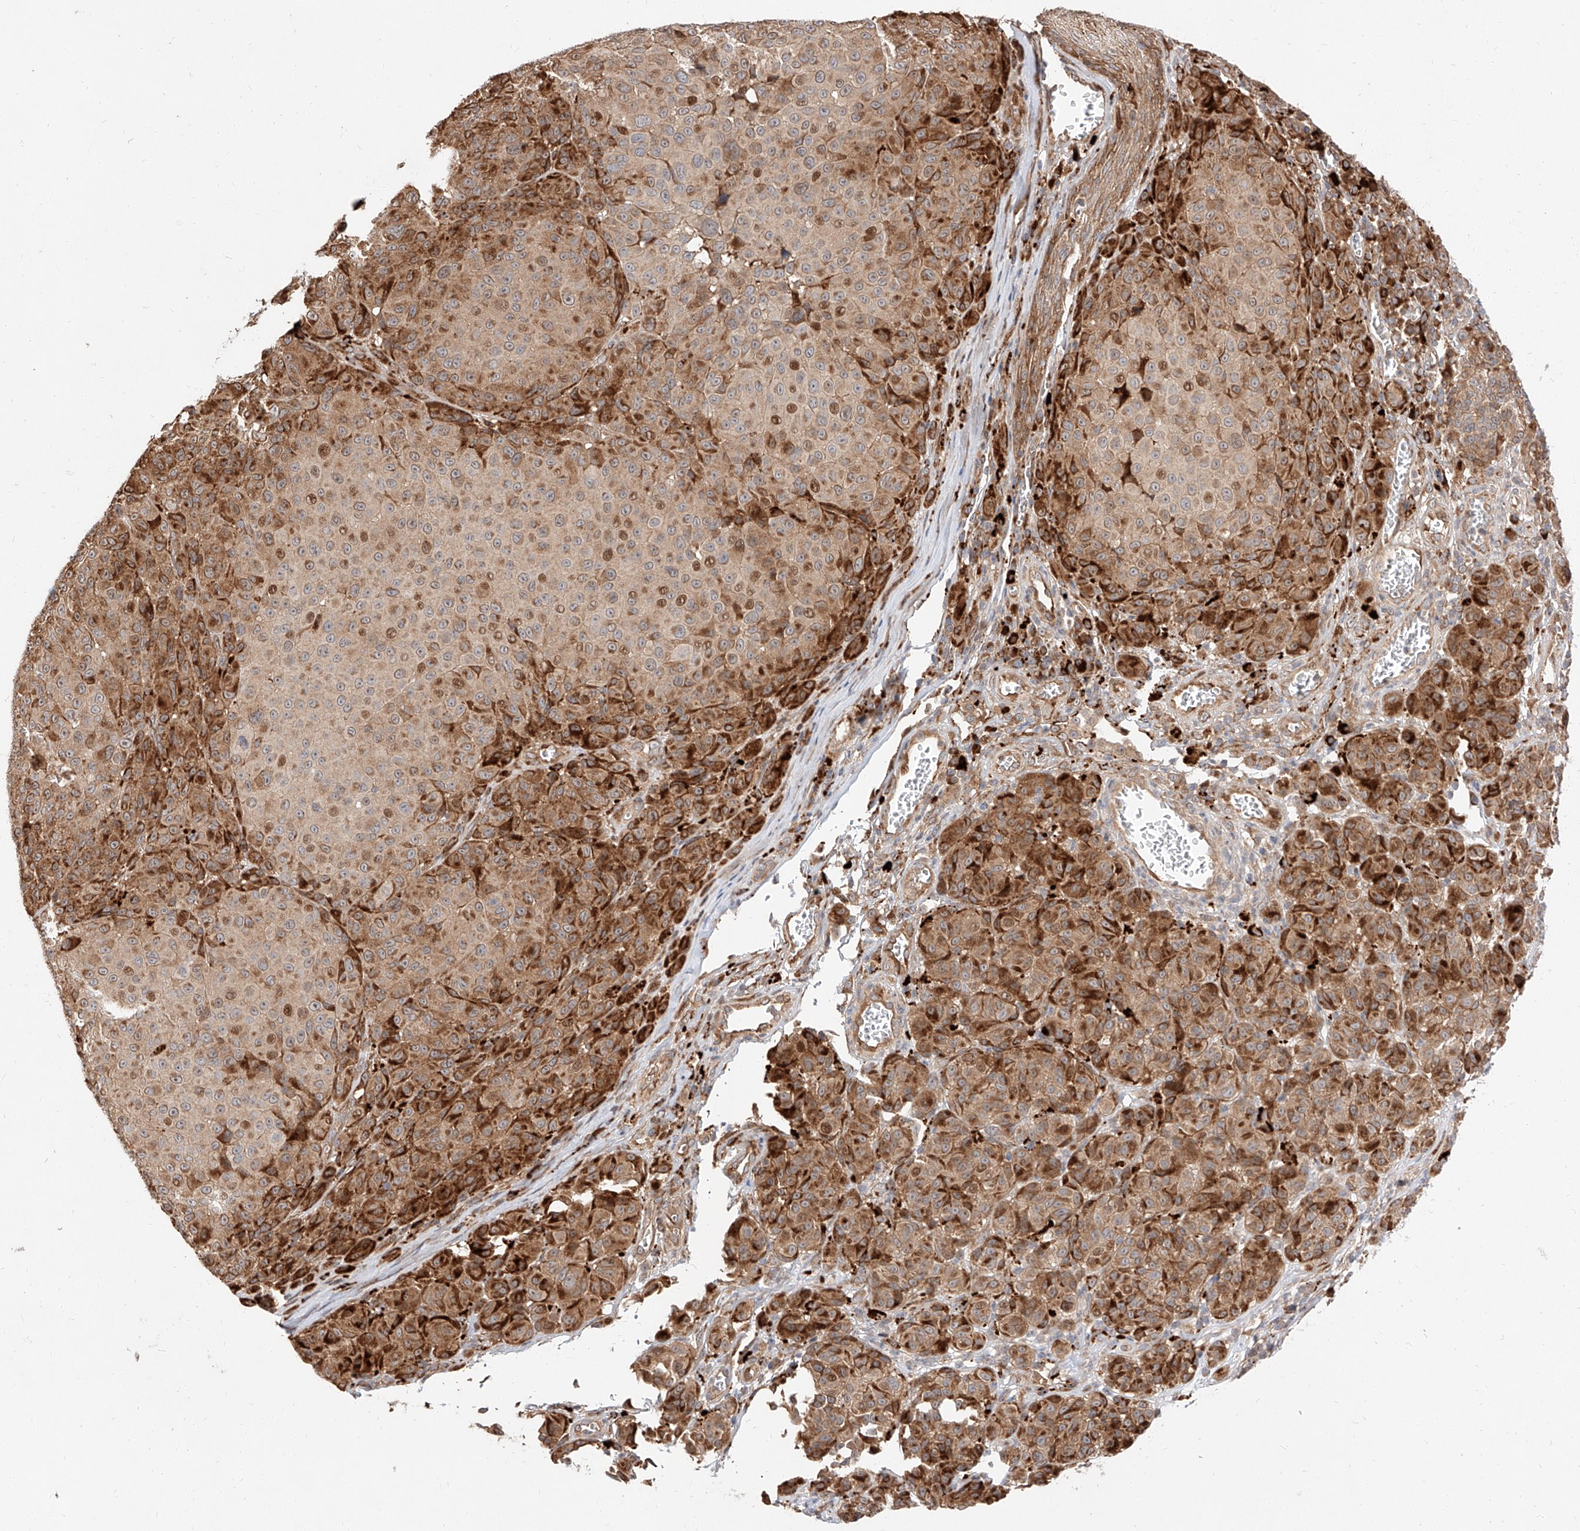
{"staining": {"intensity": "moderate", "quantity": "25%-75%", "location": "cytoplasmic/membranous,nuclear"}, "tissue": "melanoma", "cell_type": "Tumor cells", "image_type": "cancer", "snomed": [{"axis": "morphology", "description": "Malignant melanoma, NOS"}, {"axis": "topography", "description": "Skin"}], "caption": "Brown immunohistochemical staining in human malignant melanoma shows moderate cytoplasmic/membranous and nuclear expression in approximately 25%-75% of tumor cells. The staining is performed using DAB (3,3'-diaminobenzidine) brown chromogen to label protein expression. The nuclei are counter-stained blue using hematoxylin.", "gene": "DIRAS3", "patient": {"sex": "male", "age": 73}}